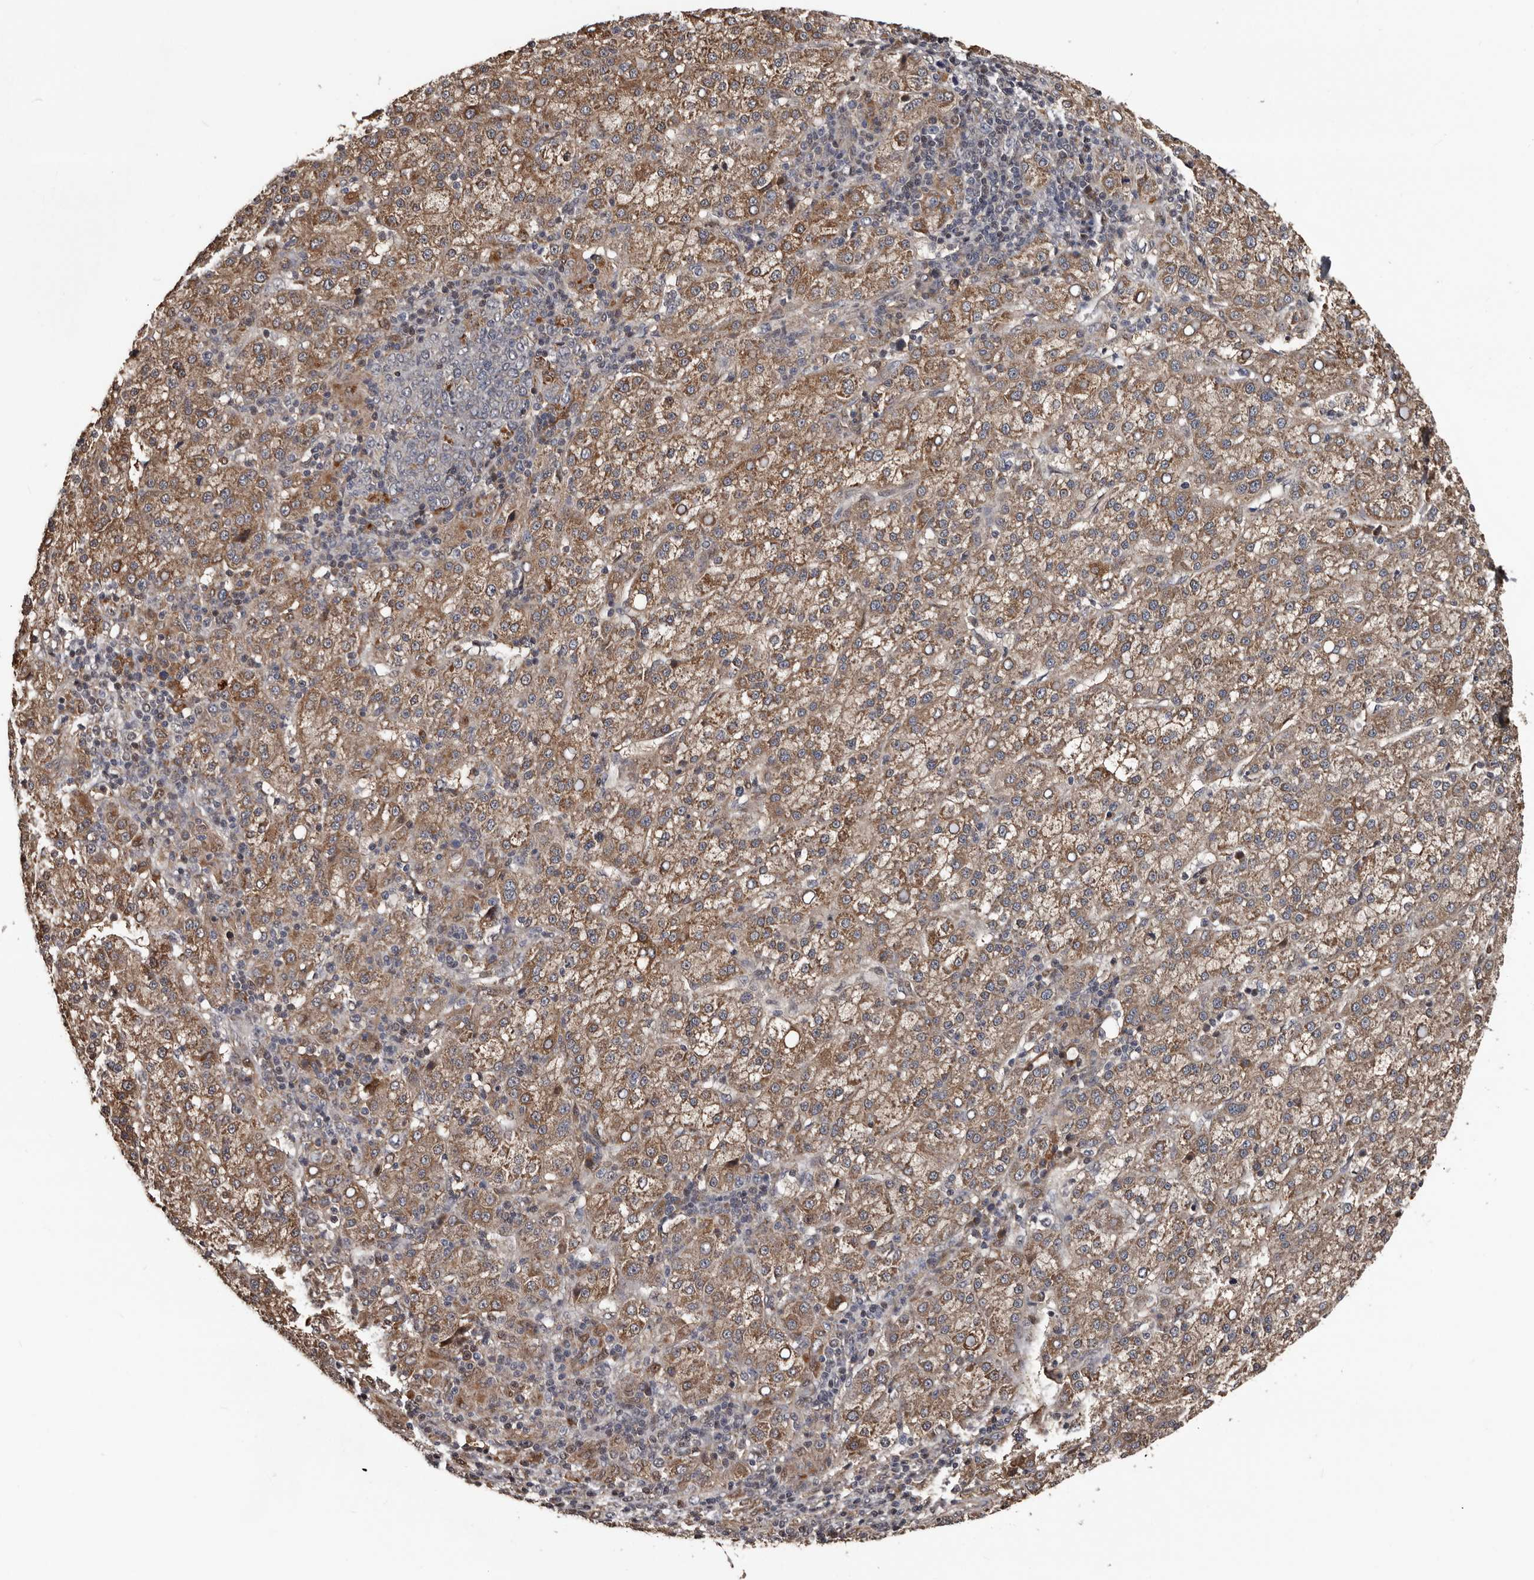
{"staining": {"intensity": "moderate", "quantity": ">75%", "location": "cytoplasmic/membranous"}, "tissue": "liver cancer", "cell_type": "Tumor cells", "image_type": "cancer", "snomed": [{"axis": "morphology", "description": "Carcinoma, Hepatocellular, NOS"}, {"axis": "topography", "description": "Liver"}], "caption": "Protein staining of liver cancer tissue displays moderate cytoplasmic/membranous staining in about >75% of tumor cells. (IHC, brightfield microscopy, high magnification).", "gene": "SERTAD4", "patient": {"sex": "female", "age": 58}}